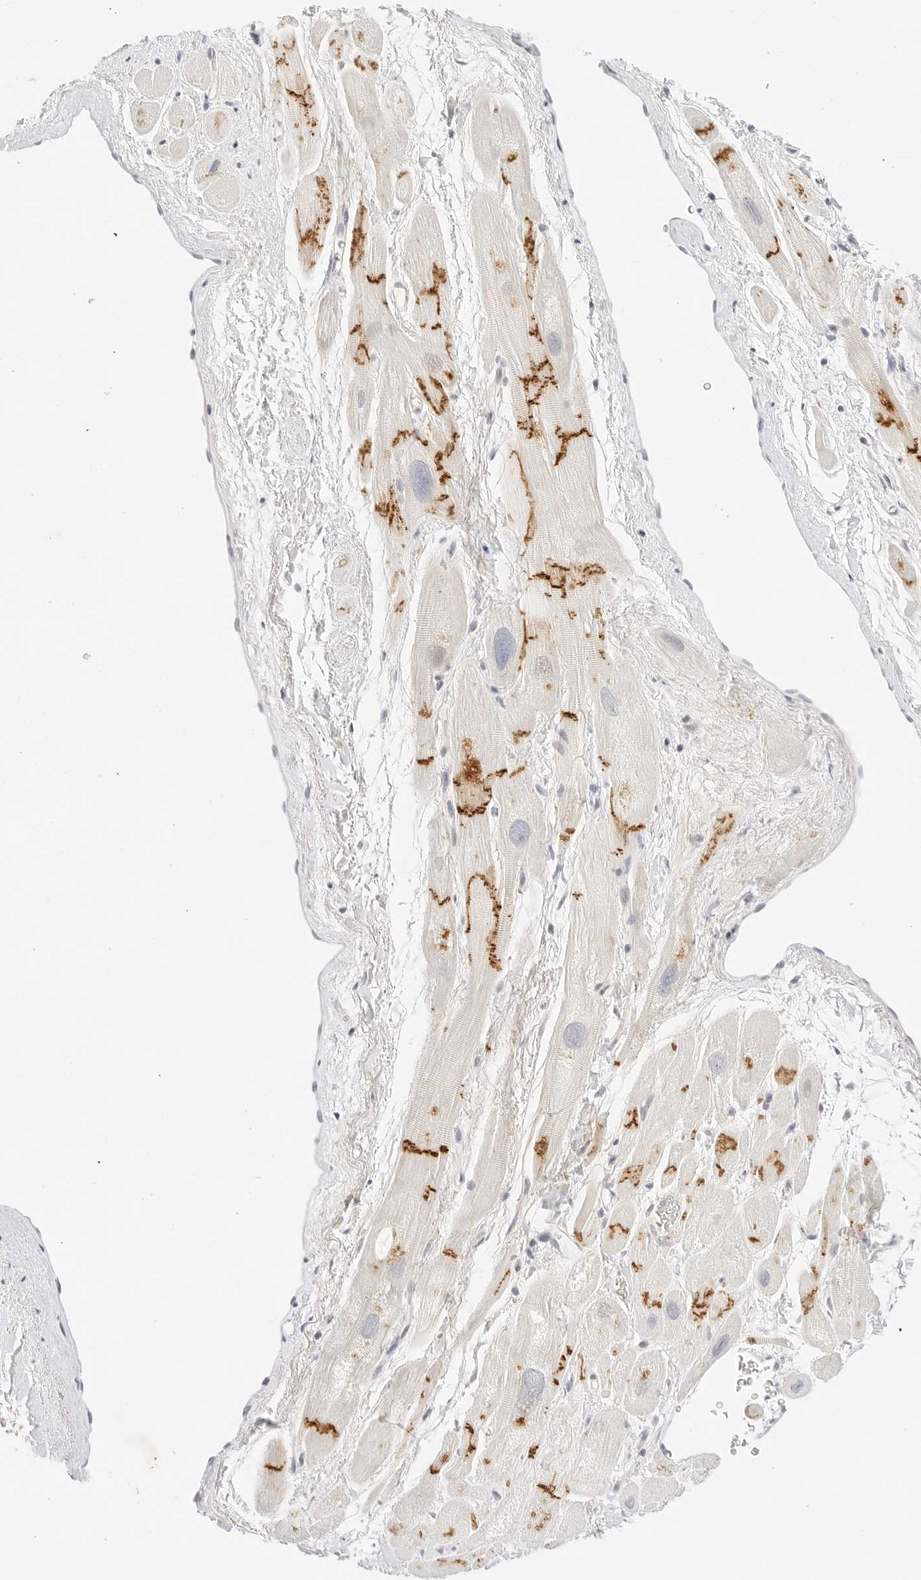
{"staining": {"intensity": "strong", "quantity": ">75%", "location": "cytoplasmic/membranous"}, "tissue": "heart muscle", "cell_type": "Cardiomyocytes", "image_type": "normal", "snomed": [{"axis": "morphology", "description": "Normal tissue, NOS"}, {"axis": "topography", "description": "Heart"}], "caption": "DAB (3,3'-diaminobenzidine) immunohistochemical staining of benign human heart muscle displays strong cytoplasmic/membranous protein staining in approximately >75% of cardiomyocytes.", "gene": "XKR4", "patient": {"sex": "male", "age": 49}}